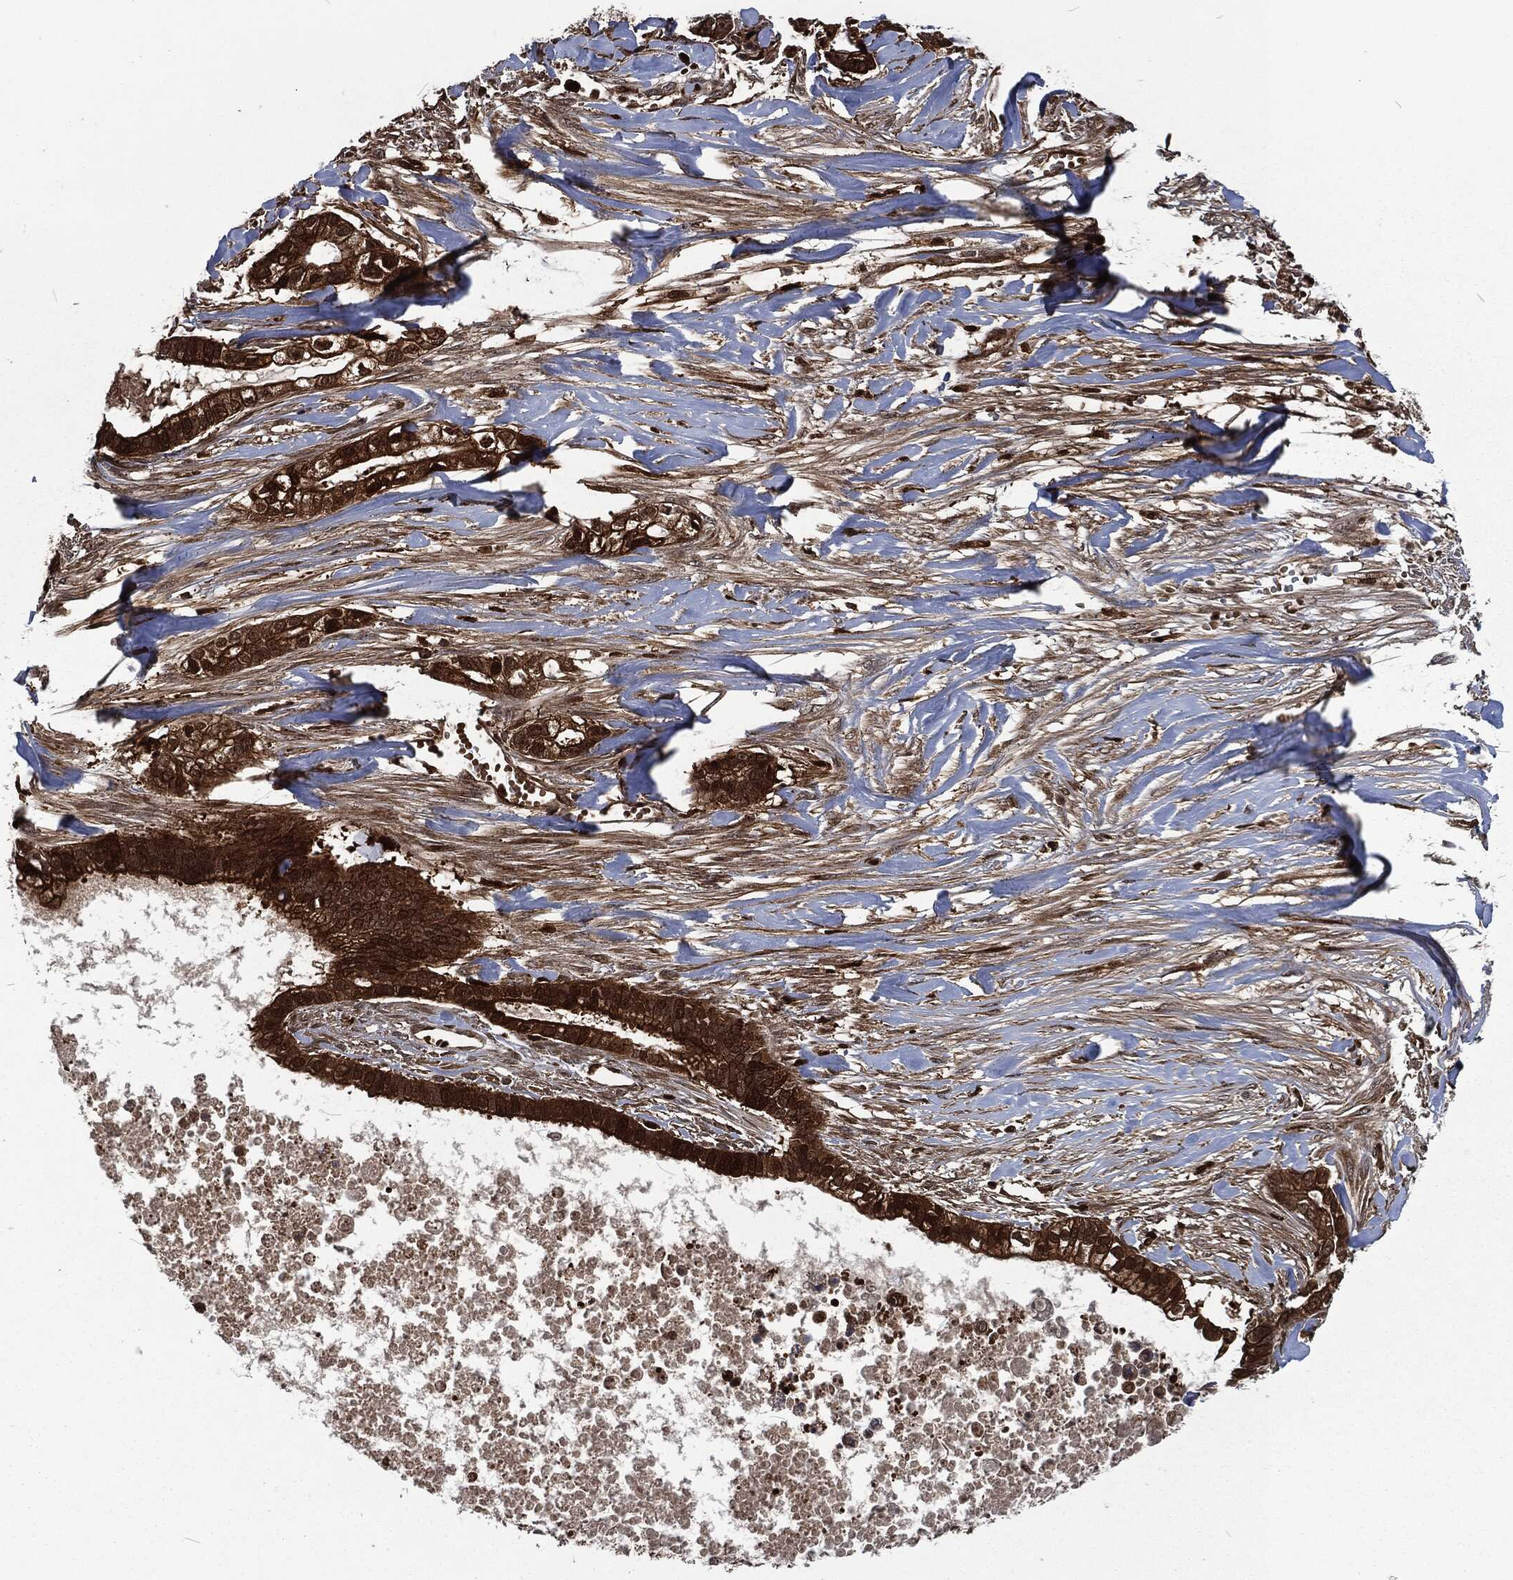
{"staining": {"intensity": "strong", "quantity": ">75%", "location": "cytoplasmic/membranous"}, "tissue": "pancreatic cancer", "cell_type": "Tumor cells", "image_type": "cancer", "snomed": [{"axis": "morphology", "description": "Adenocarcinoma, NOS"}, {"axis": "topography", "description": "Pancreas"}], "caption": "Protein staining exhibits strong cytoplasmic/membranous staining in about >75% of tumor cells in pancreatic adenocarcinoma.", "gene": "CMPK2", "patient": {"sex": "male", "age": 61}}